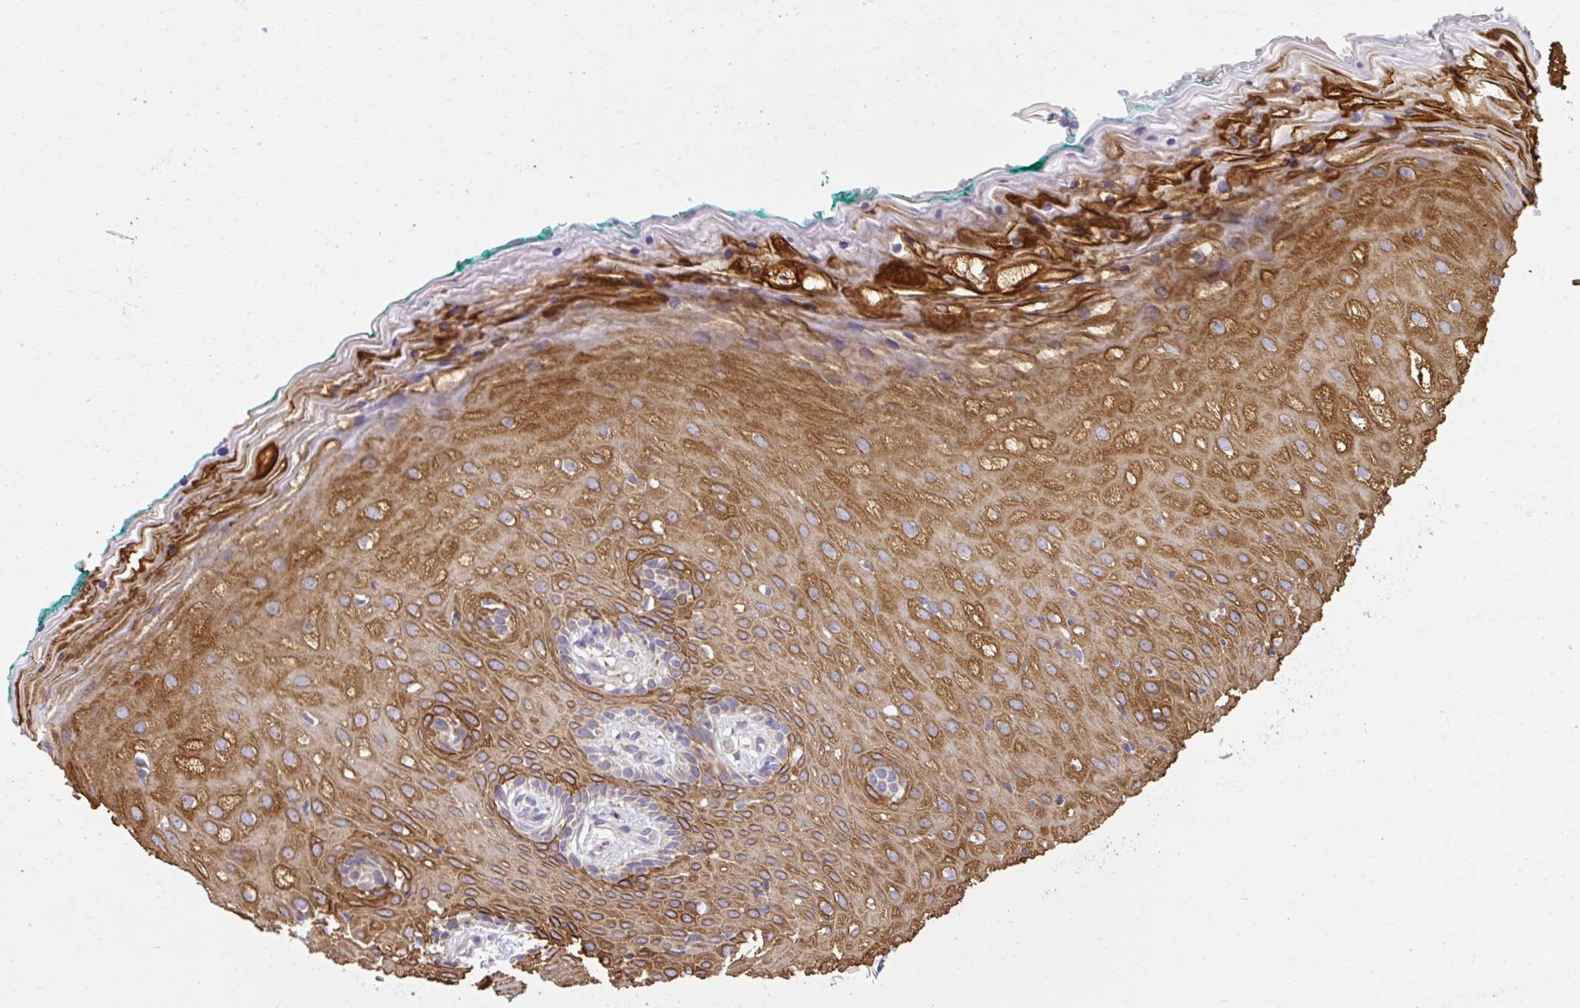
{"staining": {"intensity": "strong", "quantity": ">75%", "location": "cytoplasmic/membranous"}, "tissue": "vagina", "cell_type": "Squamous epithelial cells", "image_type": "normal", "snomed": [{"axis": "morphology", "description": "Normal tissue, NOS"}, {"axis": "topography", "description": "Vagina"}], "caption": "Squamous epithelial cells show strong cytoplasmic/membranous positivity in approximately >75% of cells in benign vagina.", "gene": "LIMS1", "patient": {"sex": "female", "age": 45}}